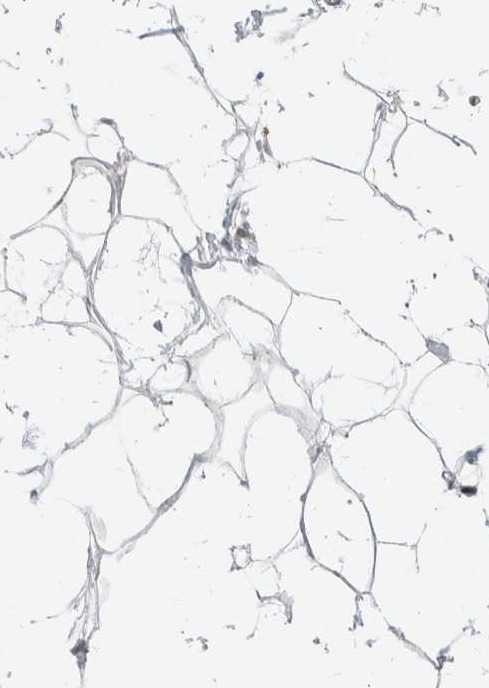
{"staining": {"intensity": "weak", "quantity": ">75%", "location": "nuclear"}, "tissue": "adipose tissue", "cell_type": "Adipocytes", "image_type": "normal", "snomed": [{"axis": "morphology", "description": "Normal tissue, NOS"}, {"axis": "morphology", "description": "Fibrosis, NOS"}, {"axis": "topography", "description": "Breast"}, {"axis": "topography", "description": "Adipose tissue"}], "caption": "Adipose tissue was stained to show a protein in brown. There is low levels of weak nuclear expression in approximately >75% of adipocytes.", "gene": "NPLOC4", "patient": {"sex": "female", "age": 39}}